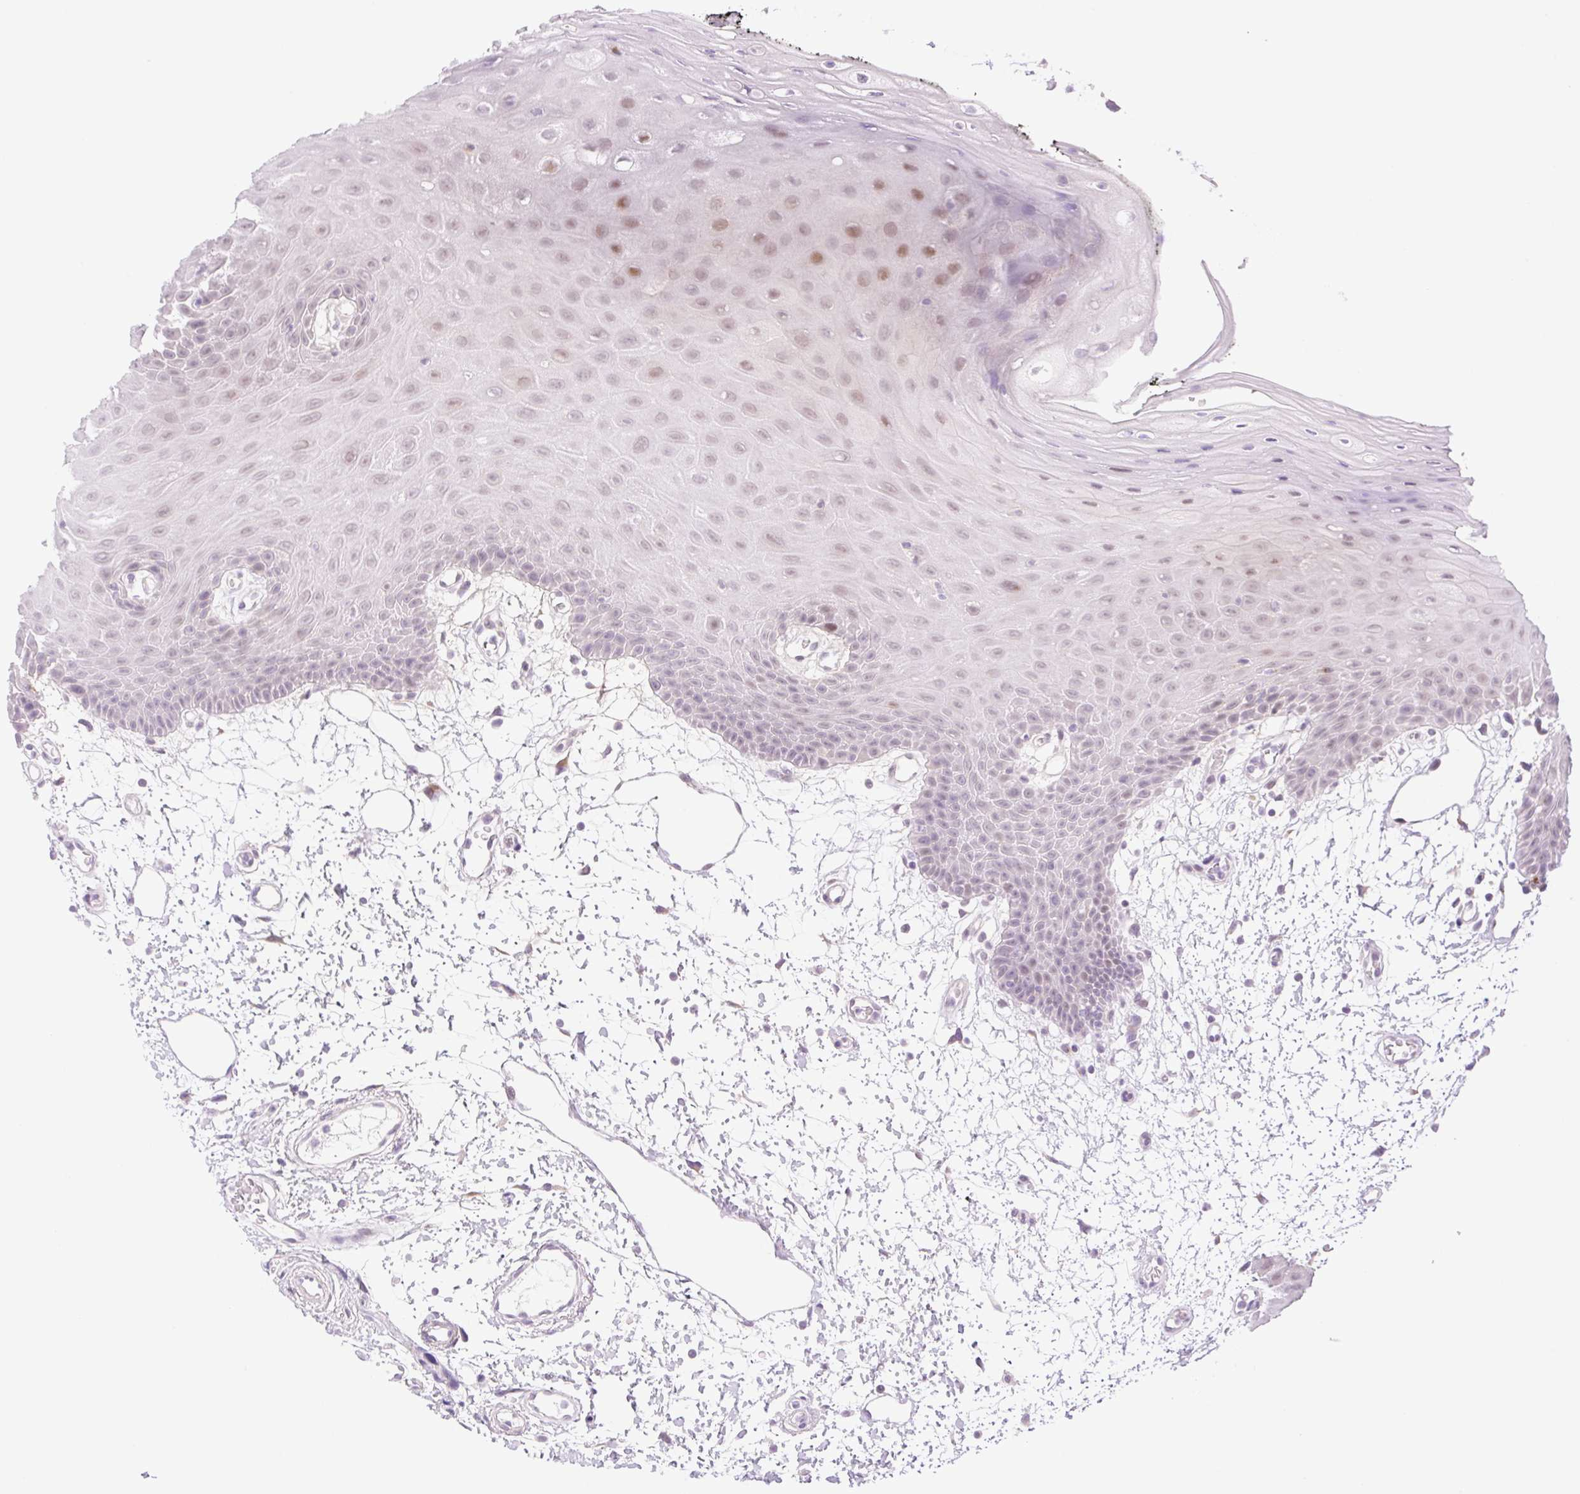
{"staining": {"intensity": "moderate", "quantity": "<25%", "location": "nuclear"}, "tissue": "oral mucosa", "cell_type": "Squamous epithelial cells", "image_type": "normal", "snomed": [{"axis": "morphology", "description": "Normal tissue, NOS"}, {"axis": "topography", "description": "Oral tissue"}], "caption": "The histopathology image displays a brown stain indicating the presence of a protein in the nuclear of squamous epithelial cells in oral mucosa. (Brightfield microscopy of DAB IHC at high magnification).", "gene": "SPRYD4", "patient": {"sex": "female", "age": 59}}